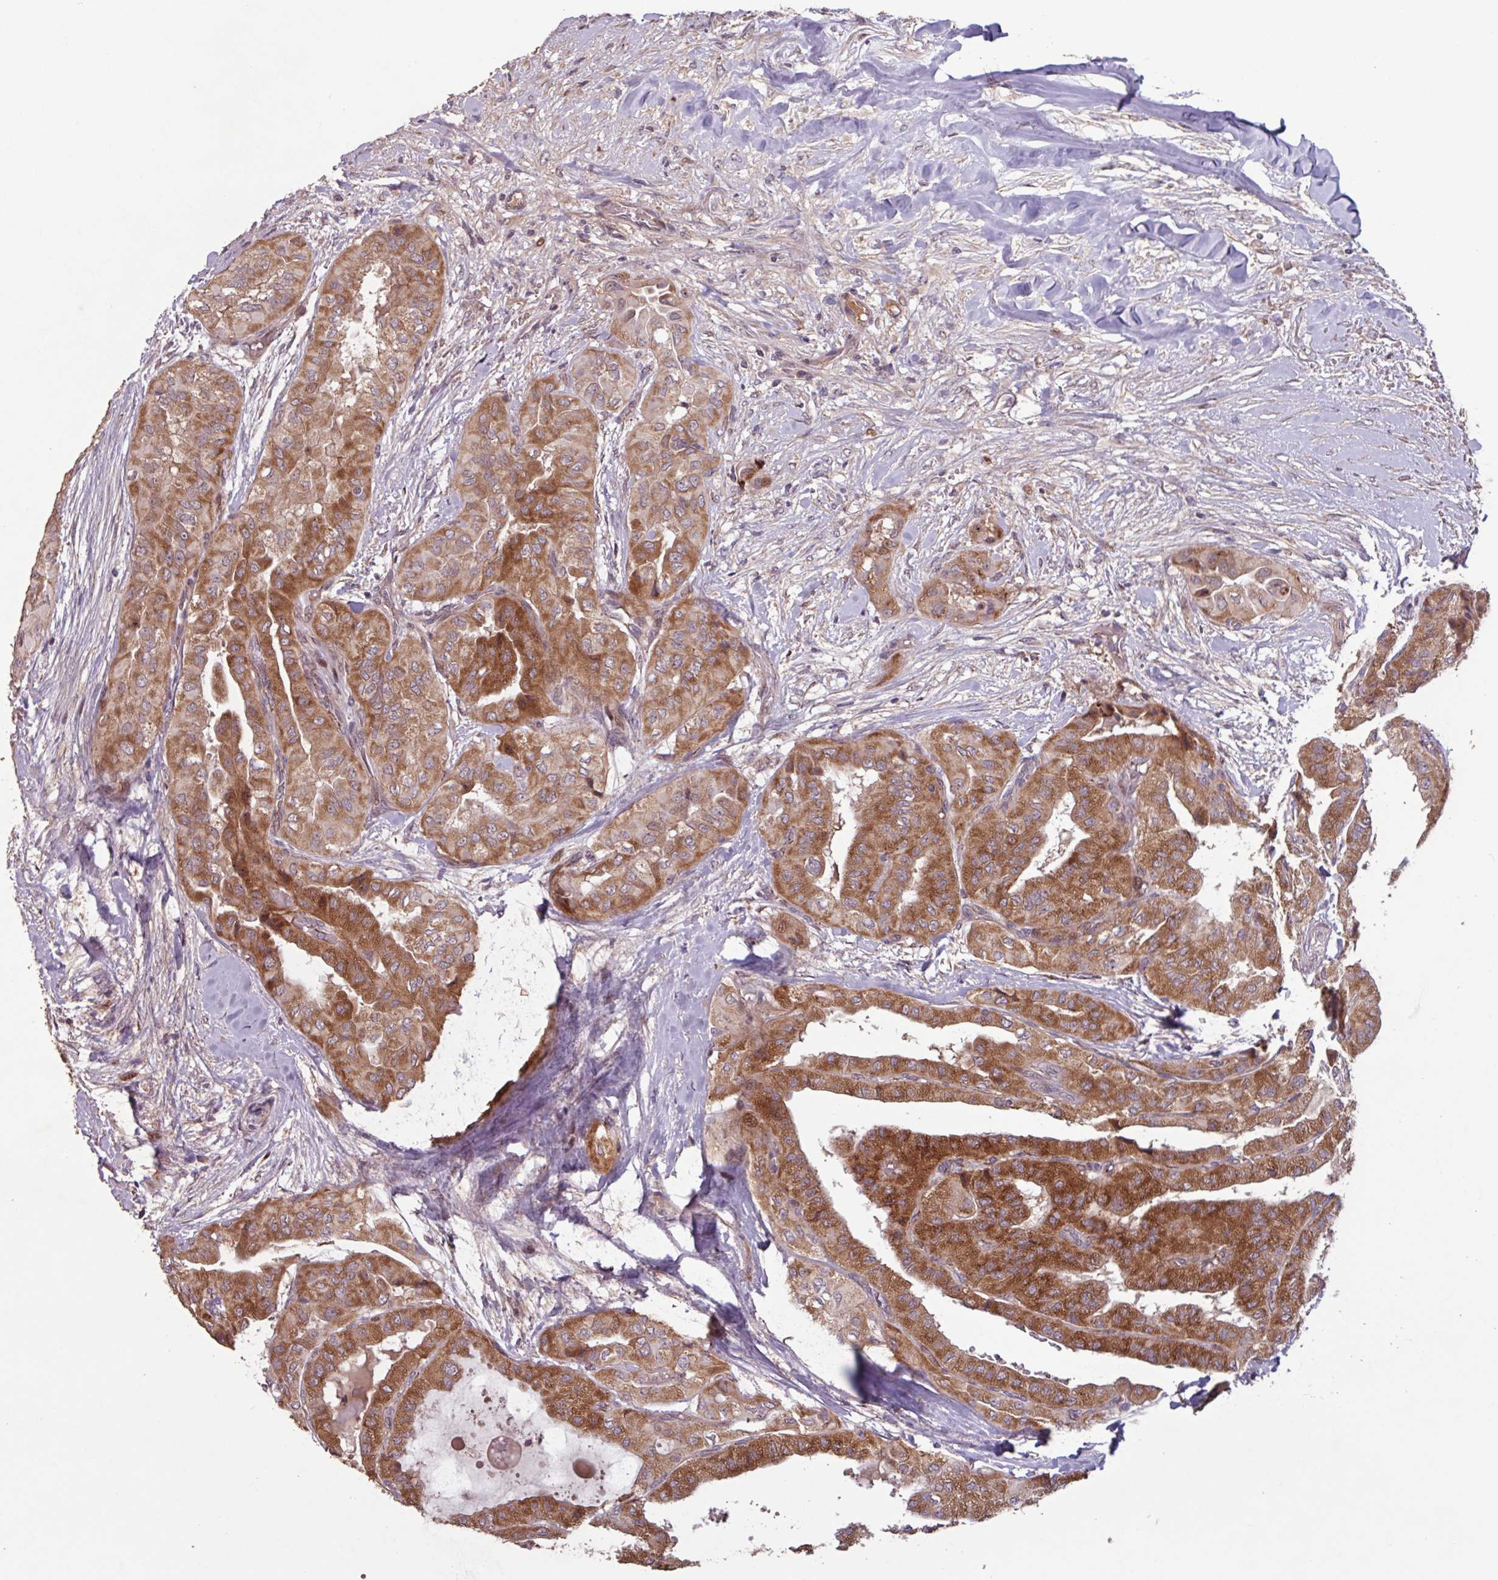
{"staining": {"intensity": "strong", "quantity": ">75%", "location": "cytoplasmic/membranous"}, "tissue": "thyroid cancer", "cell_type": "Tumor cells", "image_type": "cancer", "snomed": [{"axis": "morphology", "description": "Papillary adenocarcinoma, NOS"}, {"axis": "topography", "description": "Thyroid gland"}], "caption": "An immunohistochemistry histopathology image of neoplastic tissue is shown. Protein staining in brown labels strong cytoplasmic/membranous positivity in thyroid cancer within tumor cells.", "gene": "TMEM88", "patient": {"sex": "female", "age": 59}}